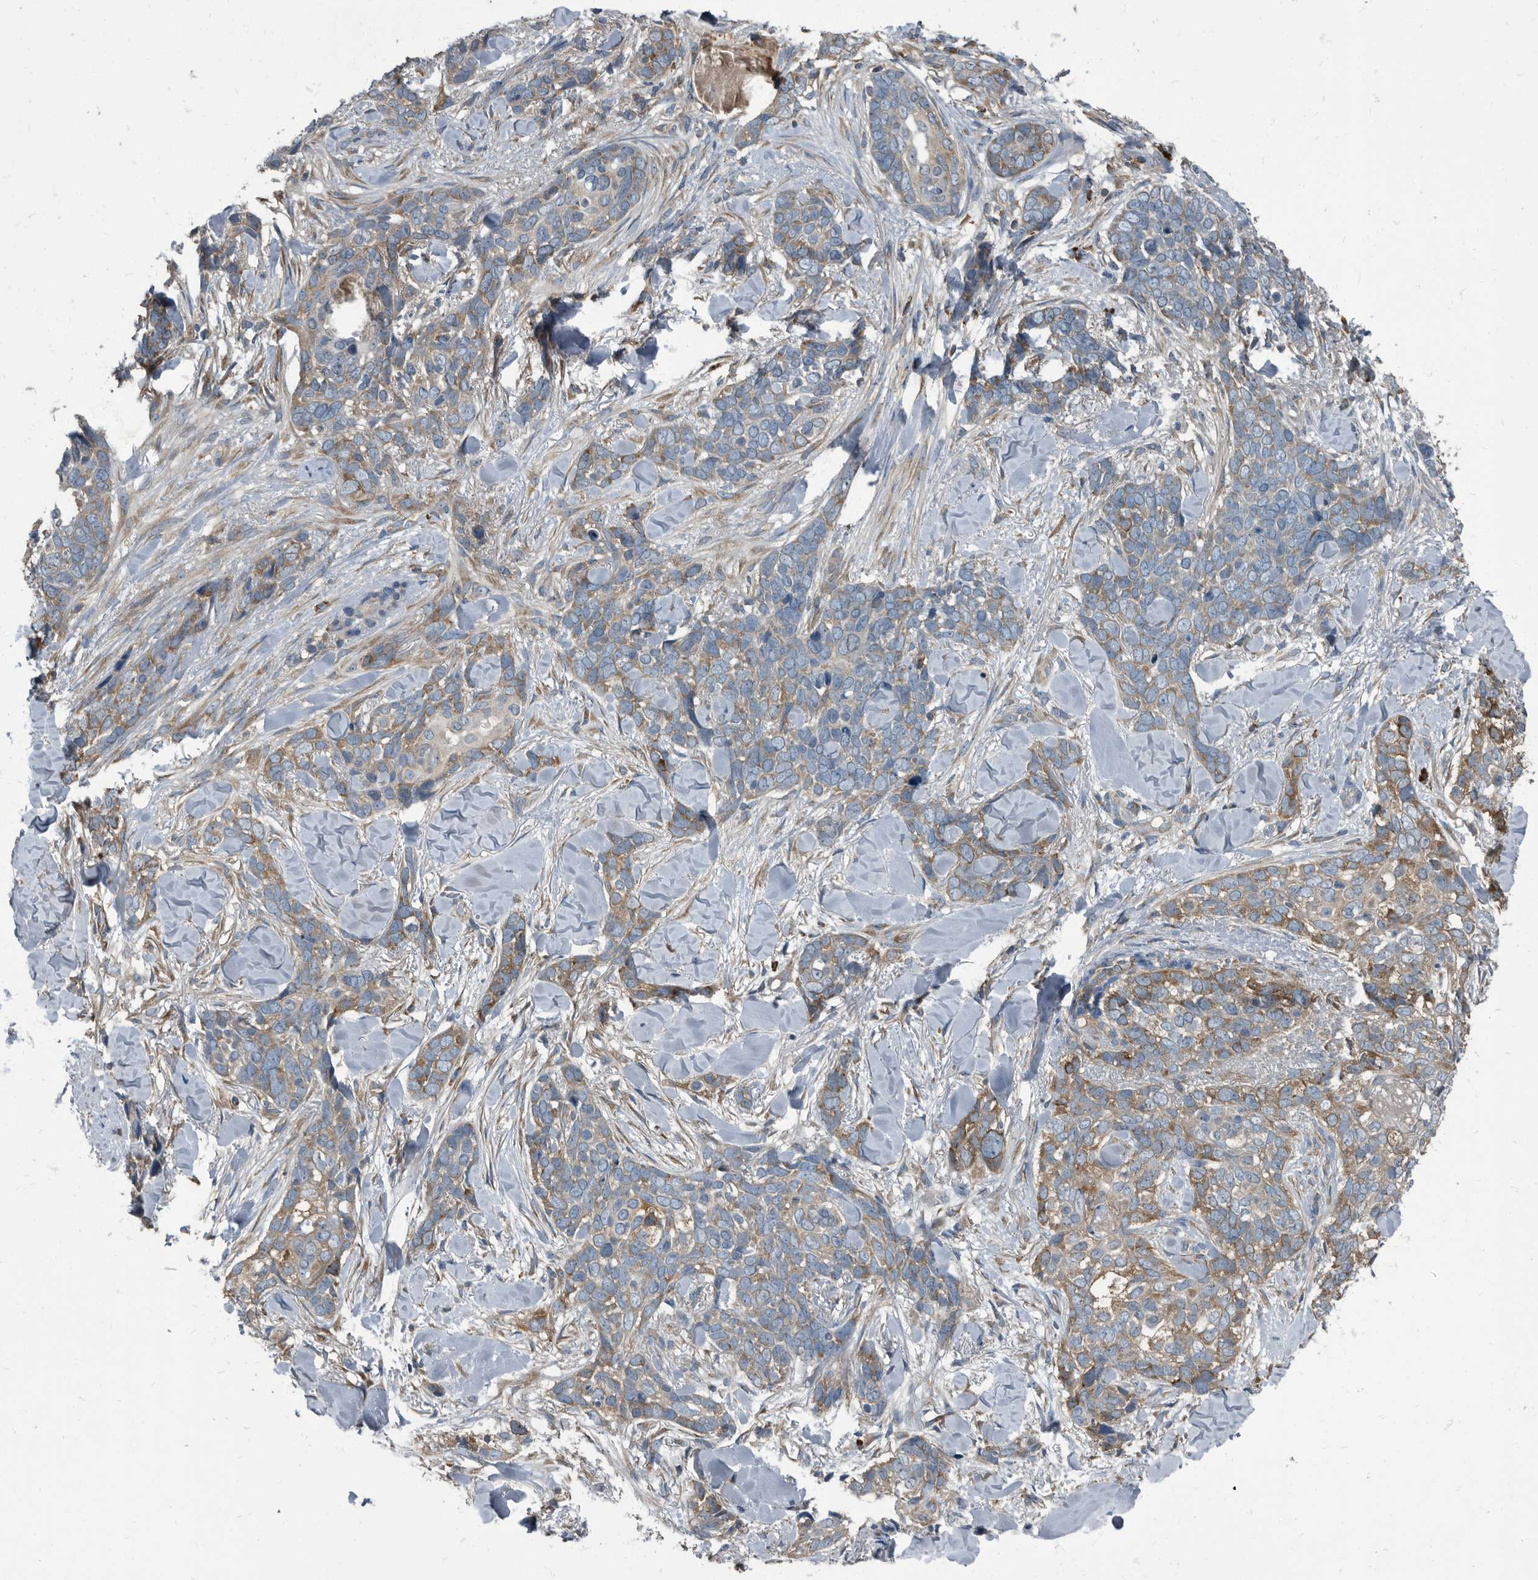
{"staining": {"intensity": "moderate", "quantity": "<25%", "location": "cytoplasmic/membranous"}, "tissue": "skin cancer", "cell_type": "Tumor cells", "image_type": "cancer", "snomed": [{"axis": "morphology", "description": "Basal cell carcinoma"}, {"axis": "topography", "description": "Skin"}], "caption": "Human basal cell carcinoma (skin) stained with a brown dye demonstrates moderate cytoplasmic/membranous positive positivity in approximately <25% of tumor cells.", "gene": "CDV3", "patient": {"sex": "female", "age": 82}}